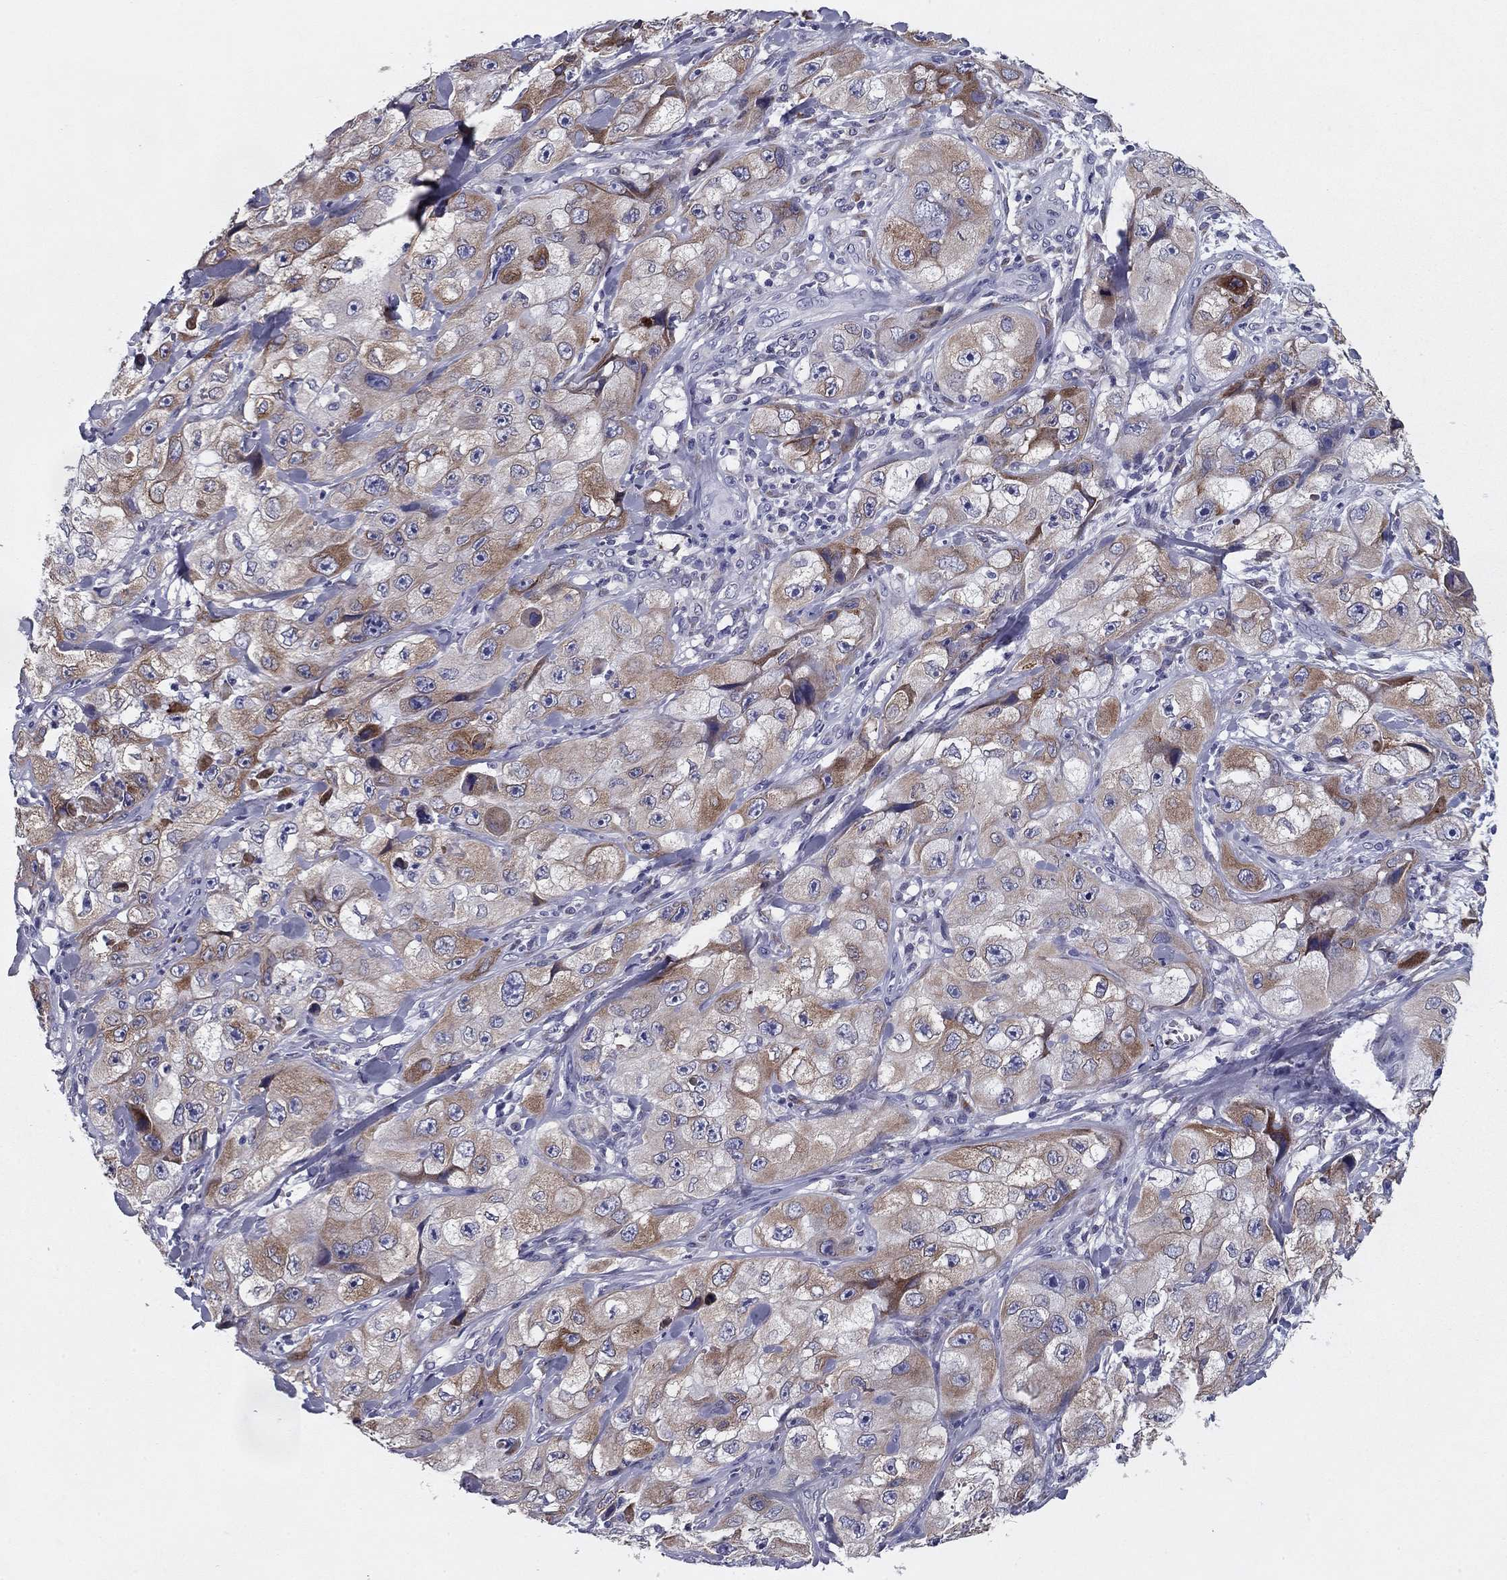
{"staining": {"intensity": "moderate", "quantity": "<25%", "location": "cytoplasmic/membranous"}, "tissue": "skin cancer", "cell_type": "Tumor cells", "image_type": "cancer", "snomed": [{"axis": "morphology", "description": "Squamous cell carcinoma, NOS"}, {"axis": "topography", "description": "Skin"}, {"axis": "topography", "description": "Subcutis"}], "caption": "Tumor cells display low levels of moderate cytoplasmic/membranous positivity in approximately <25% of cells in skin cancer (squamous cell carcinoma).", "gene": "TMED3", "patient": {"sex": "male", "age": 73}}